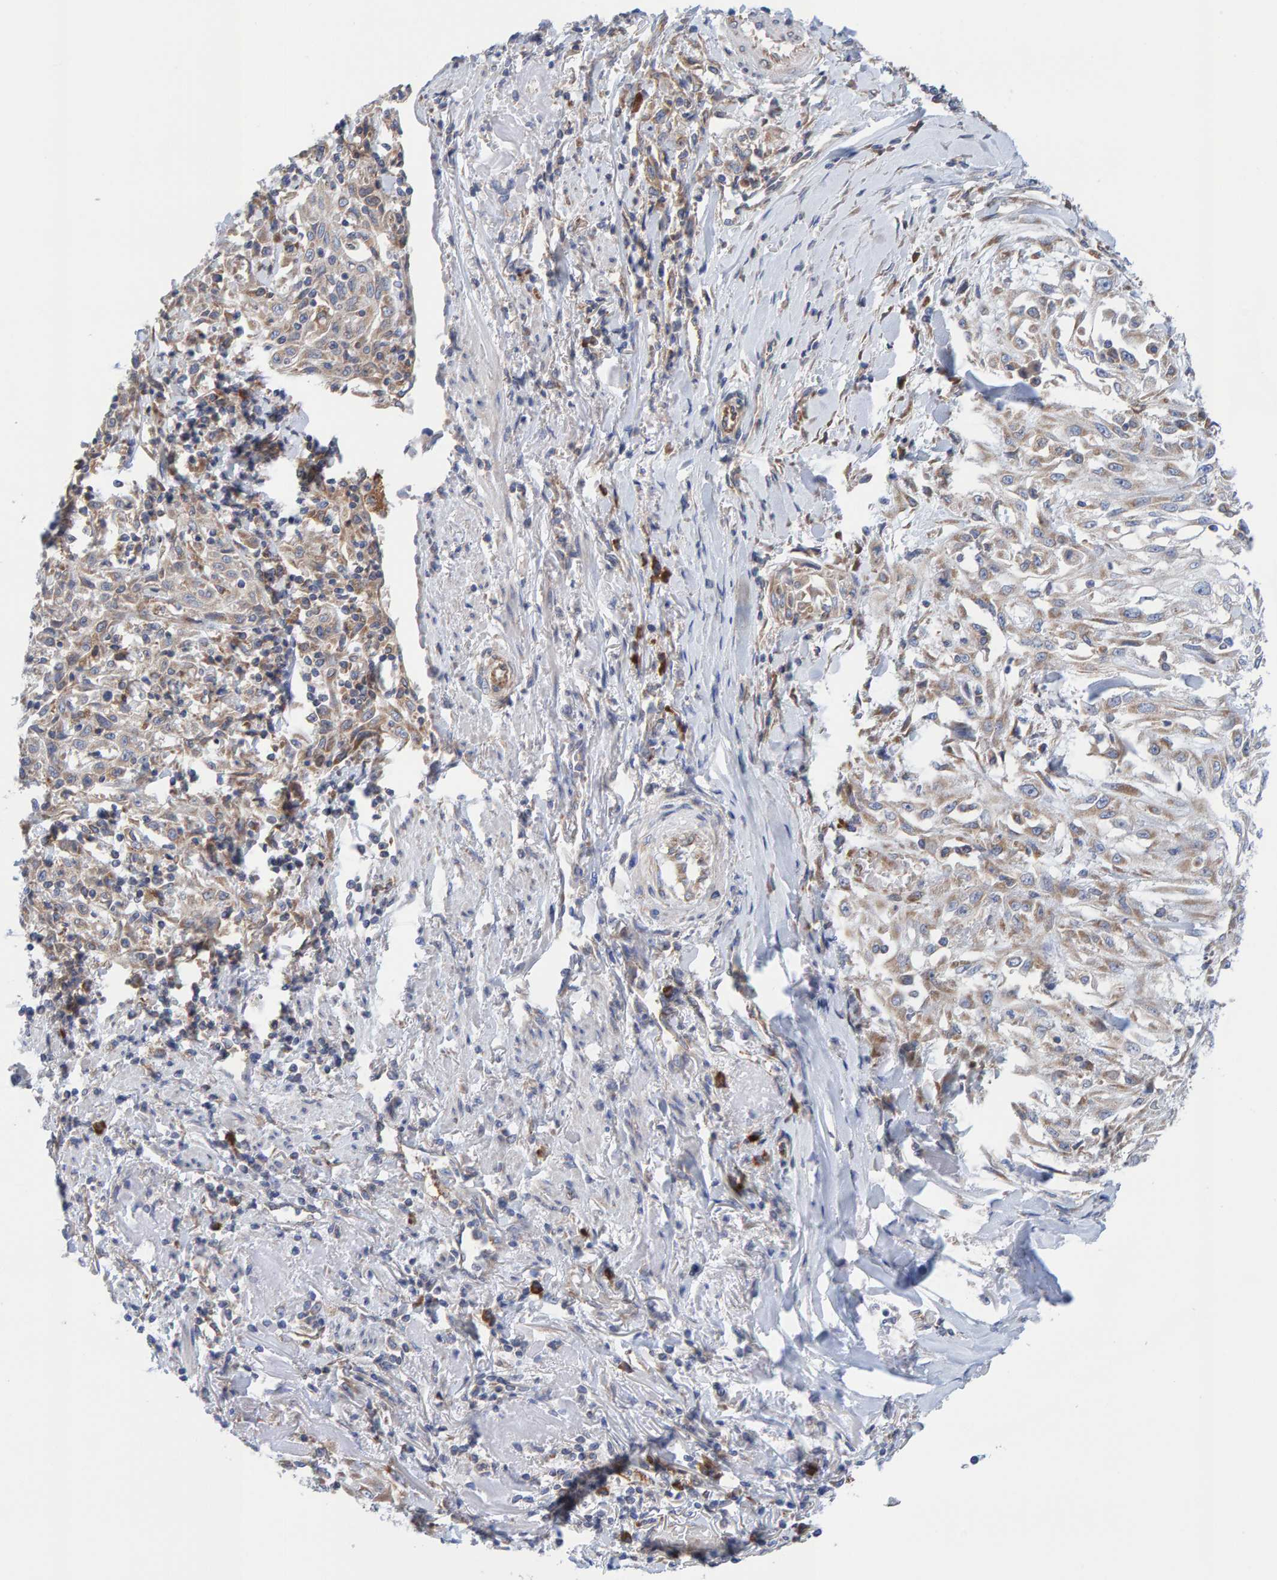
{"staining": {"intensity": "weak", "quantity": ">75%", "location": "cytoplasmic/membranous"}, "tissue": "skin cancer", "cell_type": "Tumor cells", "image_type": "cancer", "snomed": [{"axis": "morphology", "description": "Squamous cell carcinoma, NOS"}, {"axis": "morphology", "description": "Squamous cell carcinoma, metastatic, NOS"}, {"axis": "topography", "description": "Skin"}, {"axis": "topography", "description": "Lymph node"}], "caption": "The immunohistochemical stain labels weak cytoplasmic/membranous staining in tumor cells of skin cancer tissue.", "gene": "CDK5RAP3", "patient": {"sex": "male", "age": 75}}